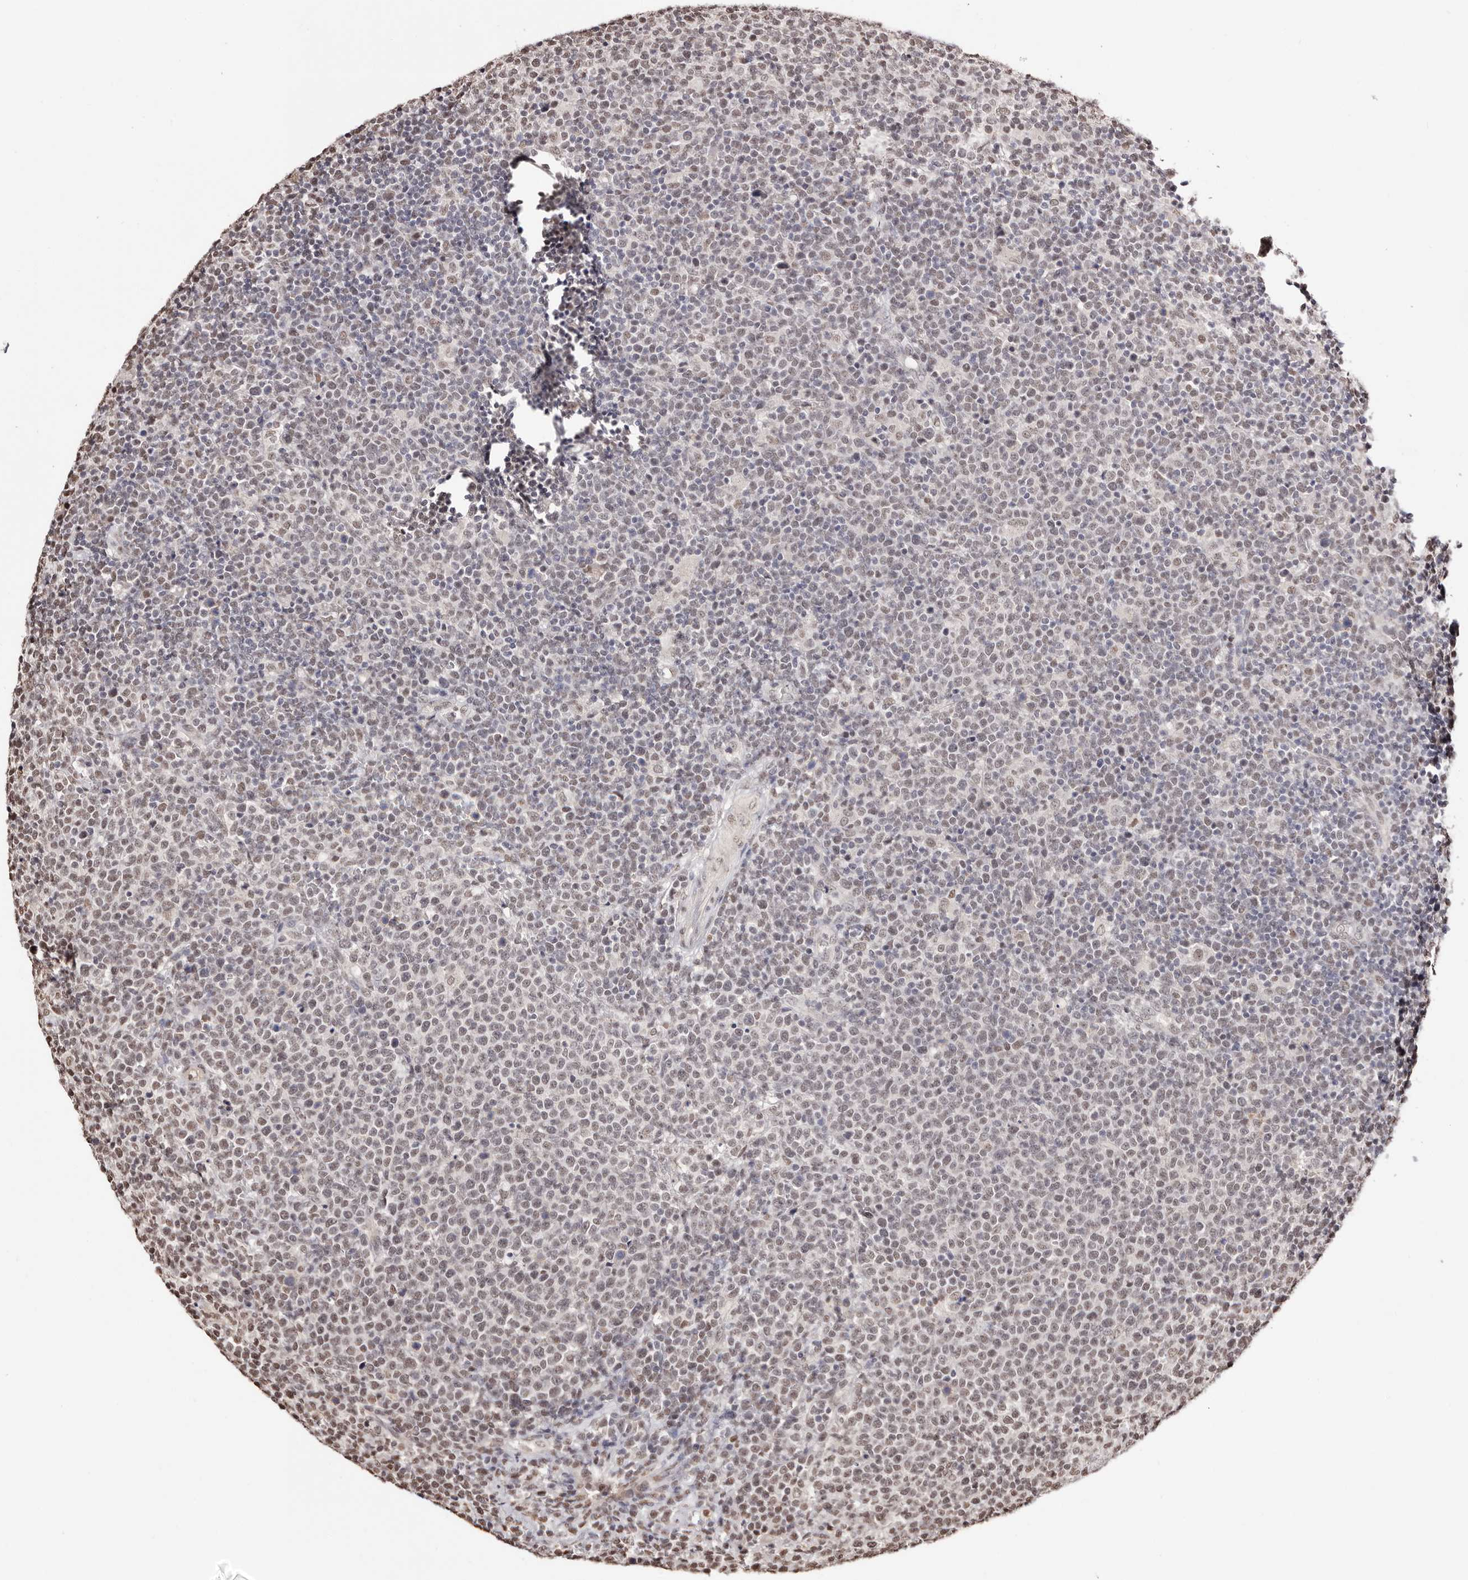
{"staining": {"intensity": "weak", "quantity": ">75%", "location": "nuclear"}, "tissue": "lymphoma", "cell_type": "Tumor cells", "image_type": "cancer", "snomed": [{"axis": "morphology", "description": "Malignant lymphoma, non-Hodgkin's type, High grade"}, {"axis": "topography", "description": "Lymph node"}], "caption": "Tumor cells show weak nuclear expression in approximately >75% of cells in malignant lymphoma, non-Hodgkin's type (high-grade).", "gene": "BICRAL", "patient": {"sex": "male", "age": 61}}